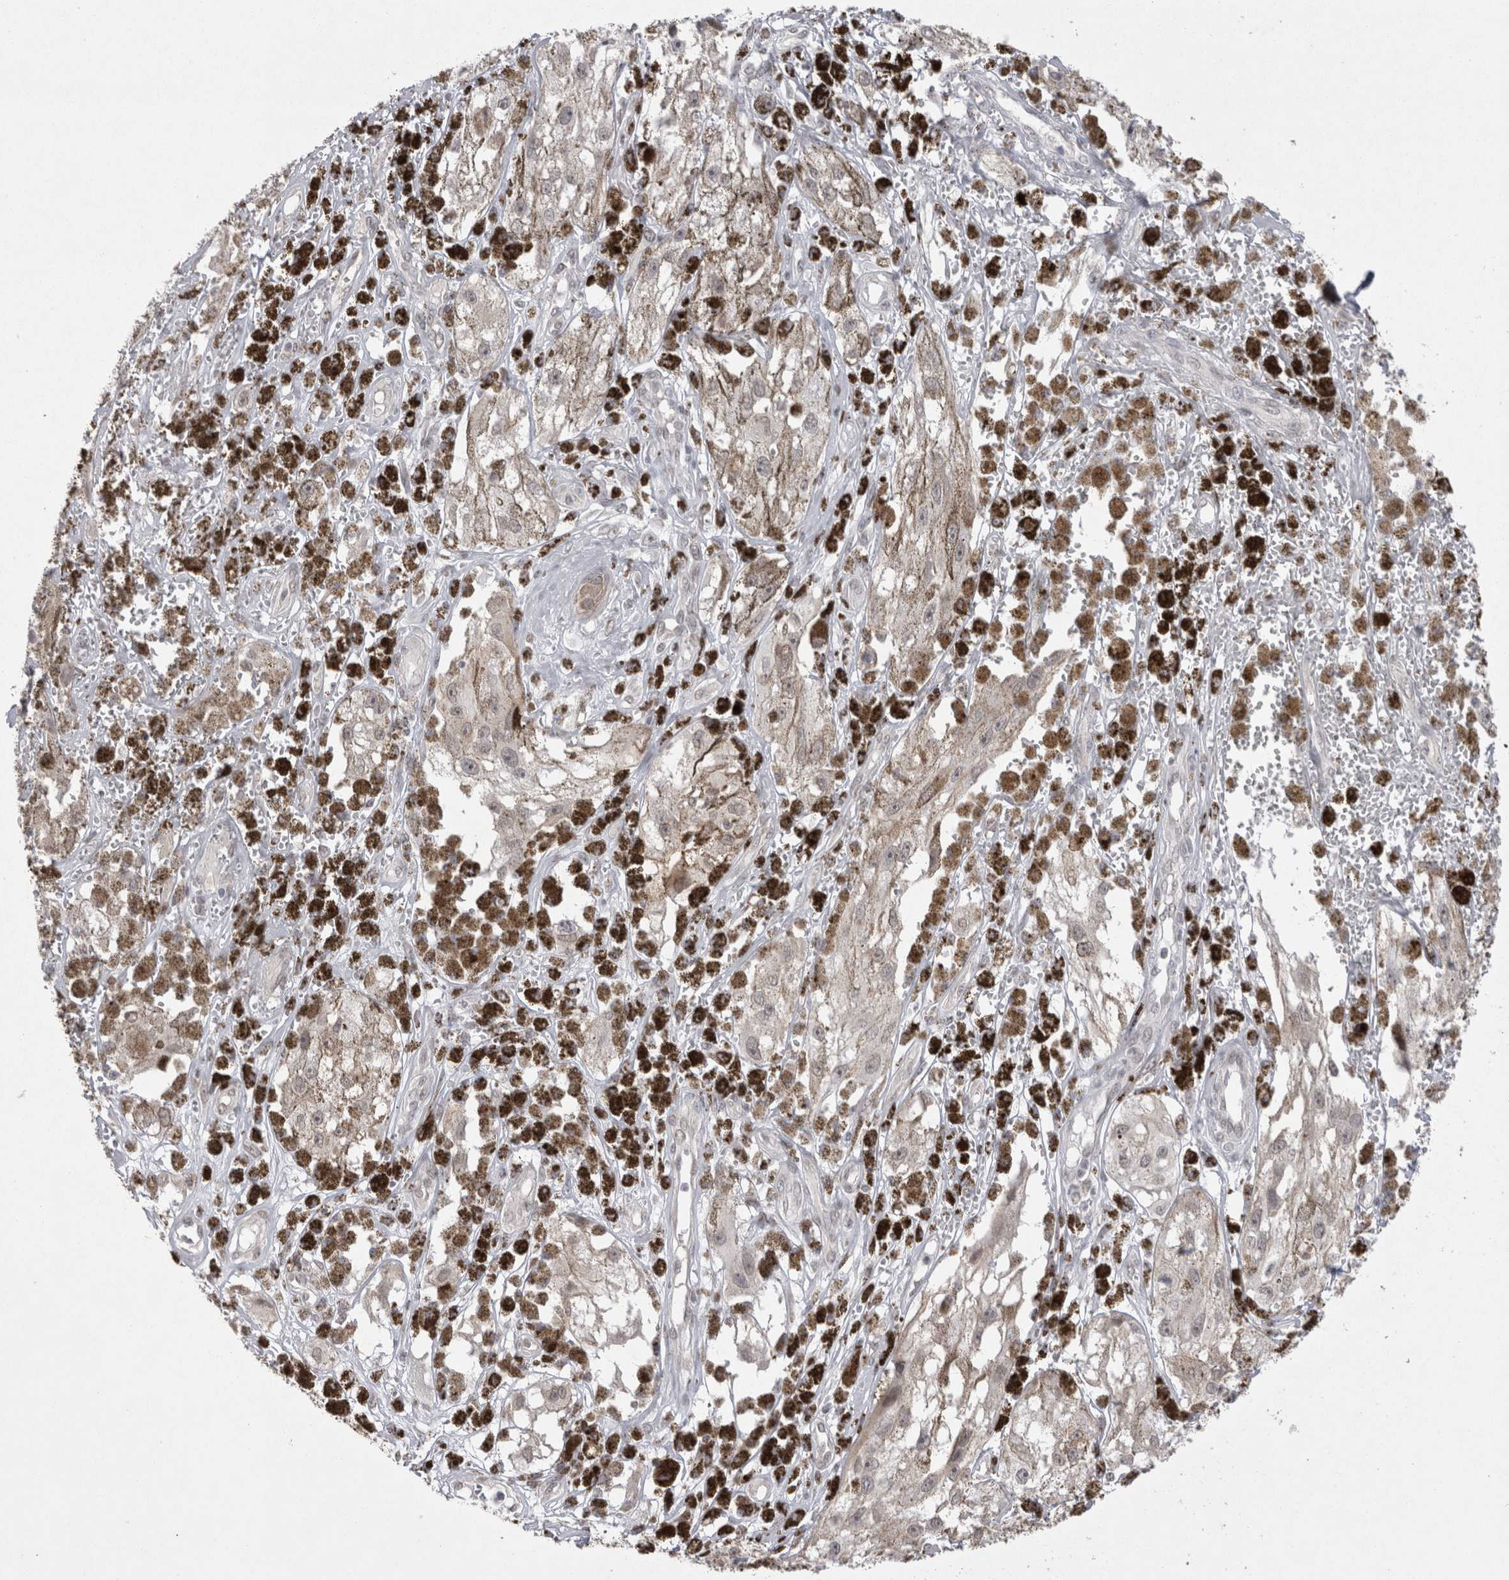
{"staining": {"intensity": "weak", "quantity": ">75%", "location": "cytoplasmic/membranous"}, "tissue": "melanoma", "cell_type": "Tumor cells", "image_type": "cancer", "snomed": [{"axis": "morphology", "description": "Malignant melanoma, NOS"}, {"axis": "topography", "description": "Skin"}], "caption": "Weak cytoplasmic/membranous staining is identified in about >75% of tumor cells in melanoma.", "gene": "DDX4", "patient": {"sex": "male", "age": 88}}